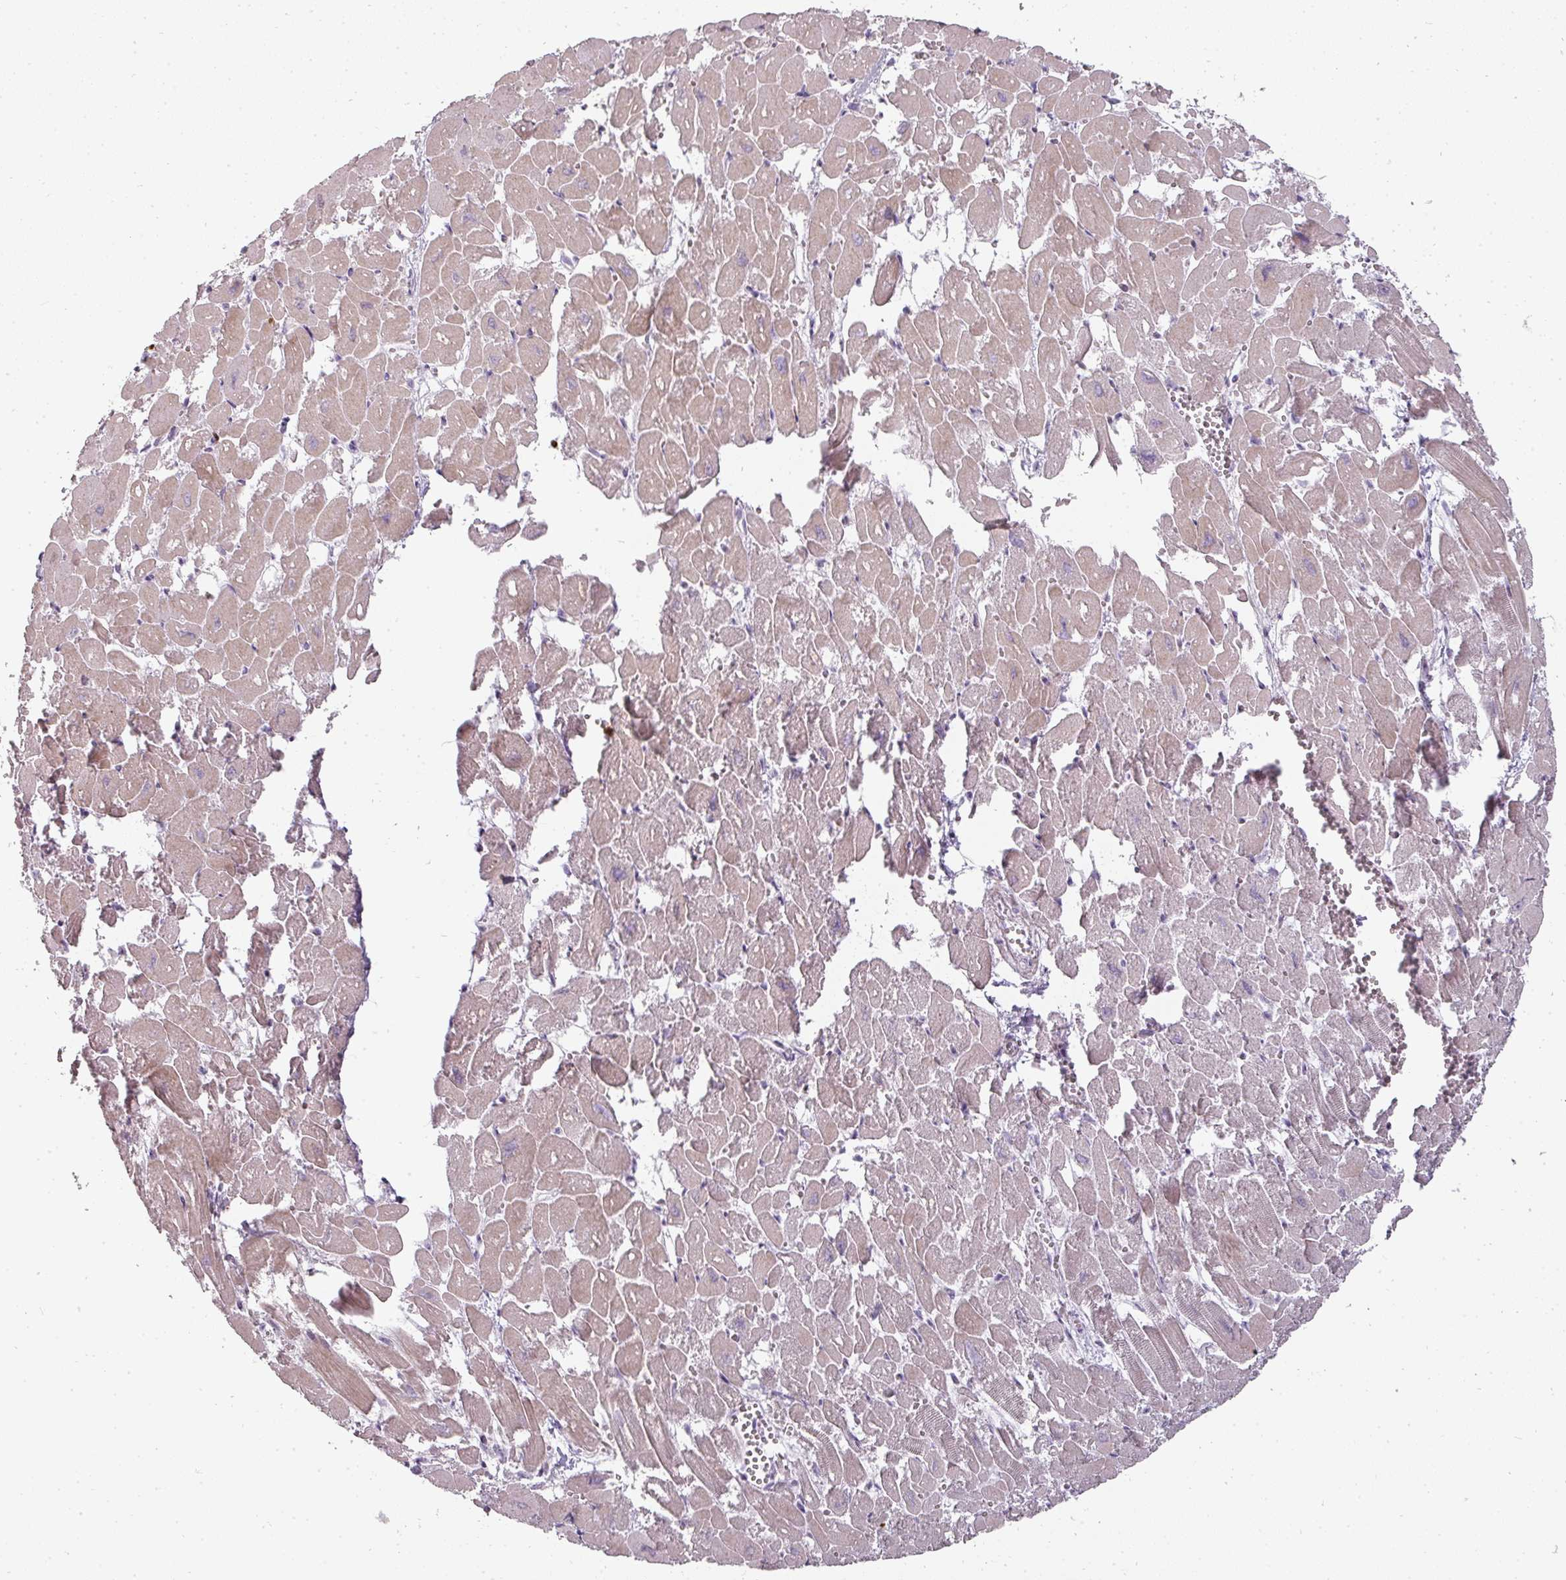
{"staining": {"intensity": "moderate", "quantity": "25%-75%", "location": "cytoplasmic/membranous"}, "tissue": "heart muscle", "cell_type": "Cardiomyocytes", "image_type": "normal", "snomed": [{"axis": "morphology", "description": "Normal tissue, NOS"}, {"axis": "topography", "description": "Heart"}], "caption": "Brown immunohistochemical staining in normal heart muscle shows moderate cytoplasmic/membranous positivity in approximately 25%-75% of cardiomyocytes. (Brightfield microscopy of DAB IHC at high magnification).", "gene": "BIK", "patient": {"sex": "male", "age": 54}}